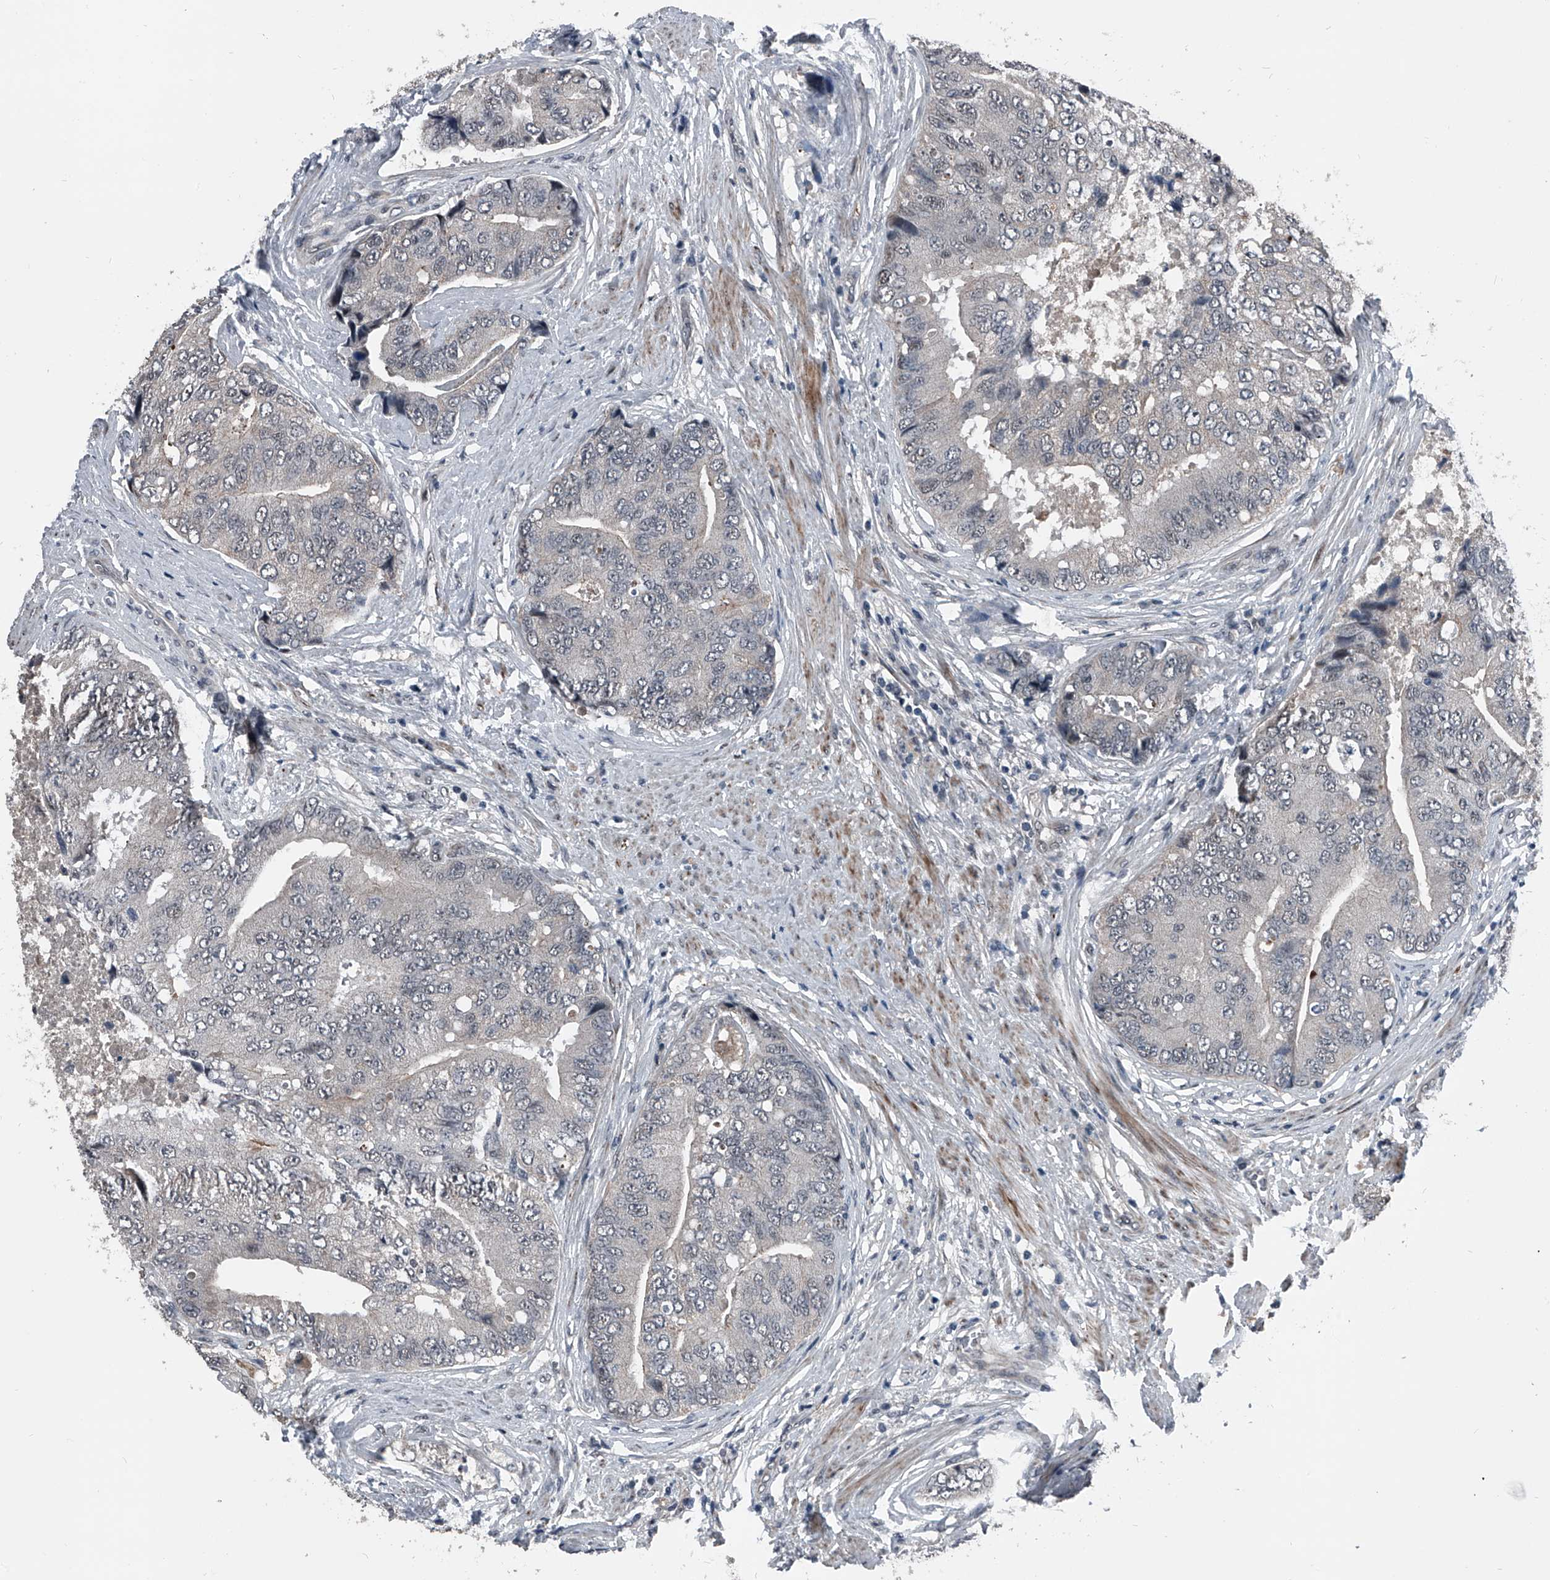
{"staining": {"intensity": "negative", "quantity": "none", "location": "none"}, "tissue": "prostate cancer", "cell_type": "Tumor cells", "image_type": "cancer", "snomed": [{"axis": "morphology", "description": "Adenocarcinoma, High grade"}, {"axis": "topography", "description": "Prostate"}], "caption": "This is an immunohistochemistry (IHC) micrograph of human prostate cancer (adenocarcinoma (high-grade)). There is no staining in tumor cells.", "gene": "MEN1", "patient": {"sex": "male", "age": 70}}